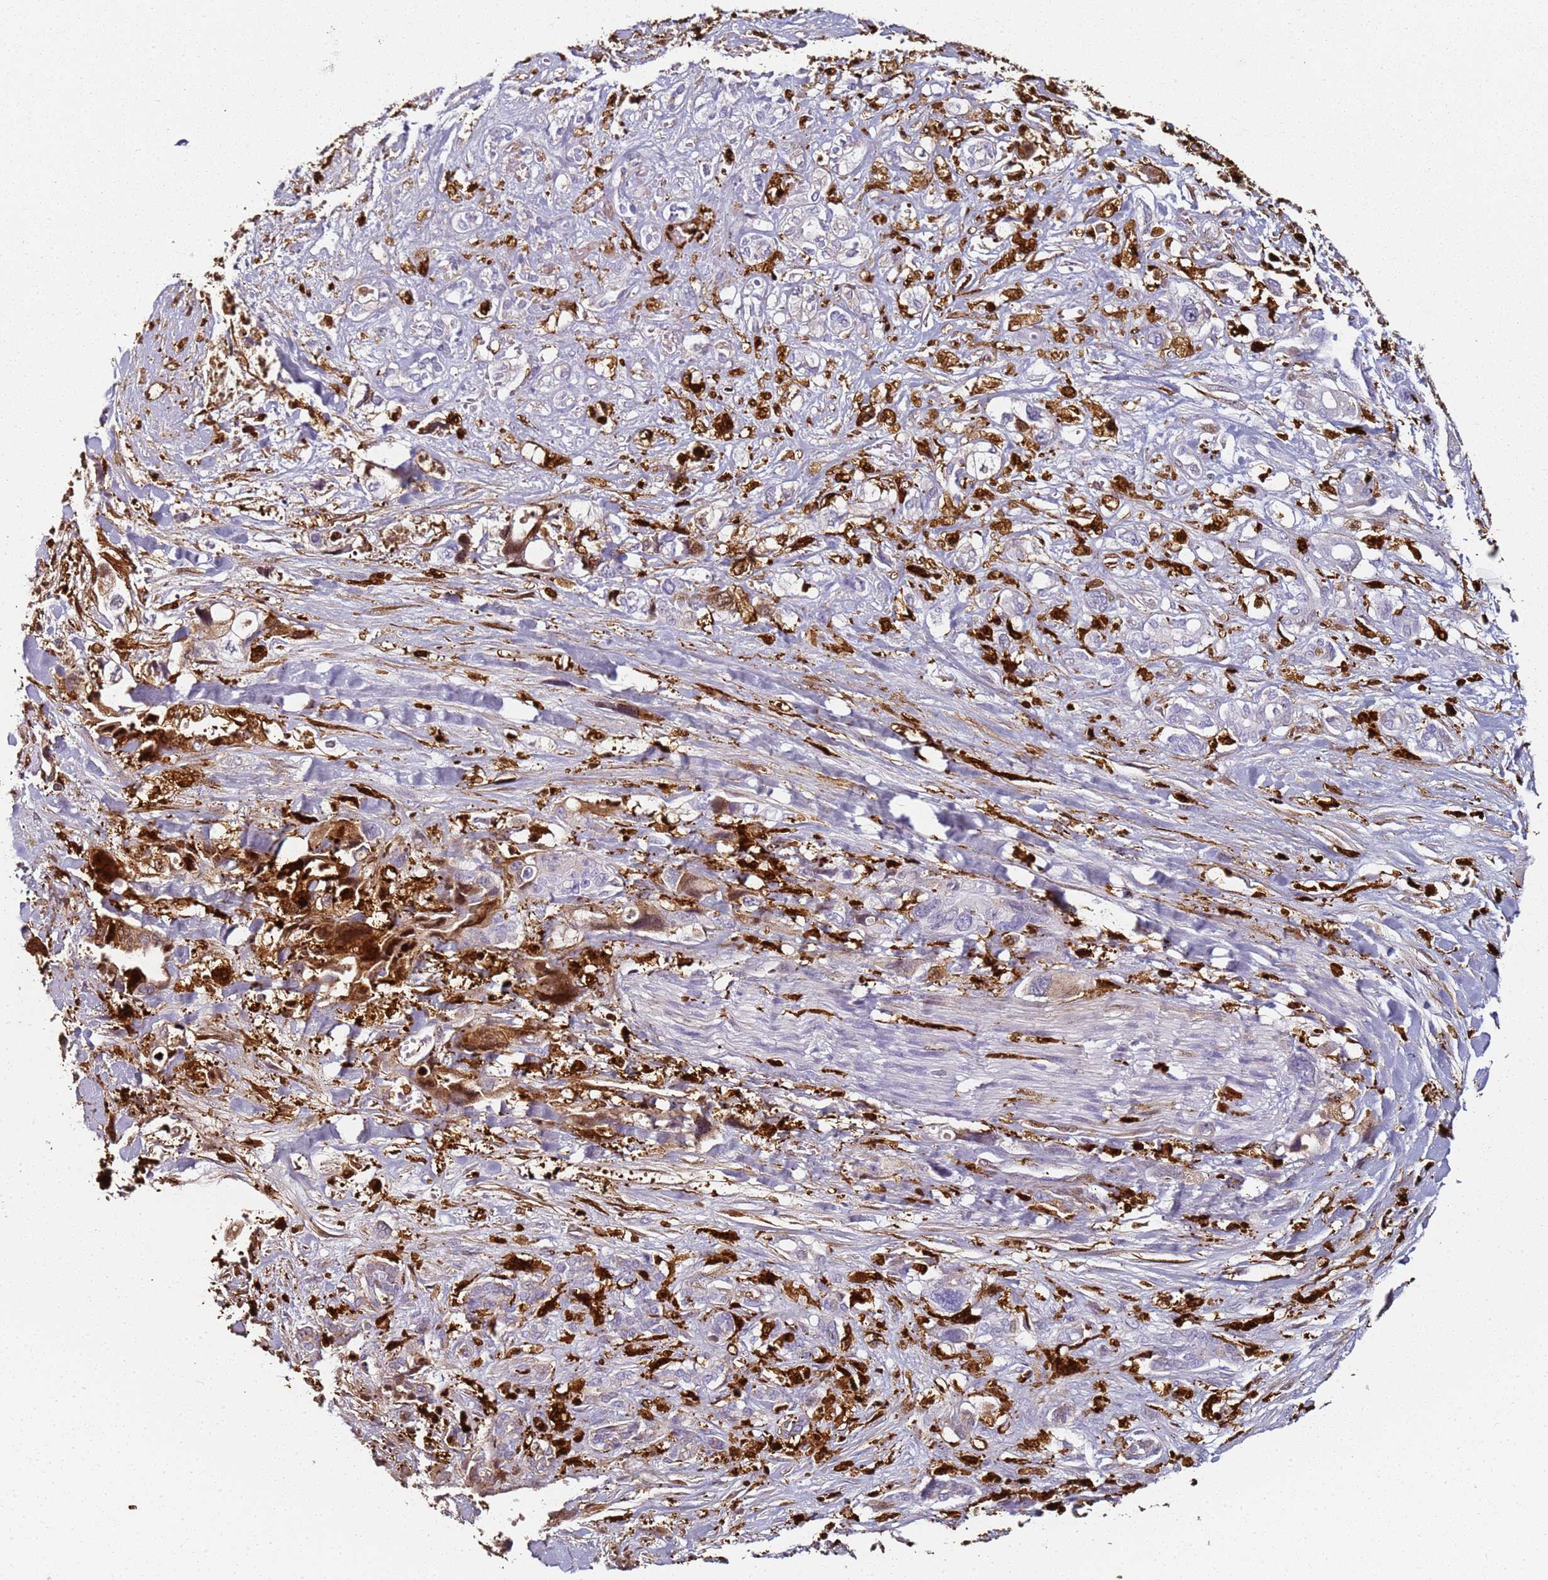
{"staining": {"intensity": "negative", "quantity": "none", "location": "none"}, "tissue": "pancreatic cancer", "cell_type": "Tumor cells", "image_type": "cancer", "snomed": [{"axis": "morphology", "description": "Adenocarcinoma, NOS"}, {"axis": "topography", "description": "Pancreas"}], "caption": "A high-resolution histopathology image shows immunohistochemistry (IHC) staining of pancreatic cancer, which exhibits no significant expression in tumor cells.", "gene": "S100A4", "patient": {"sex": "male", "age": 46}}